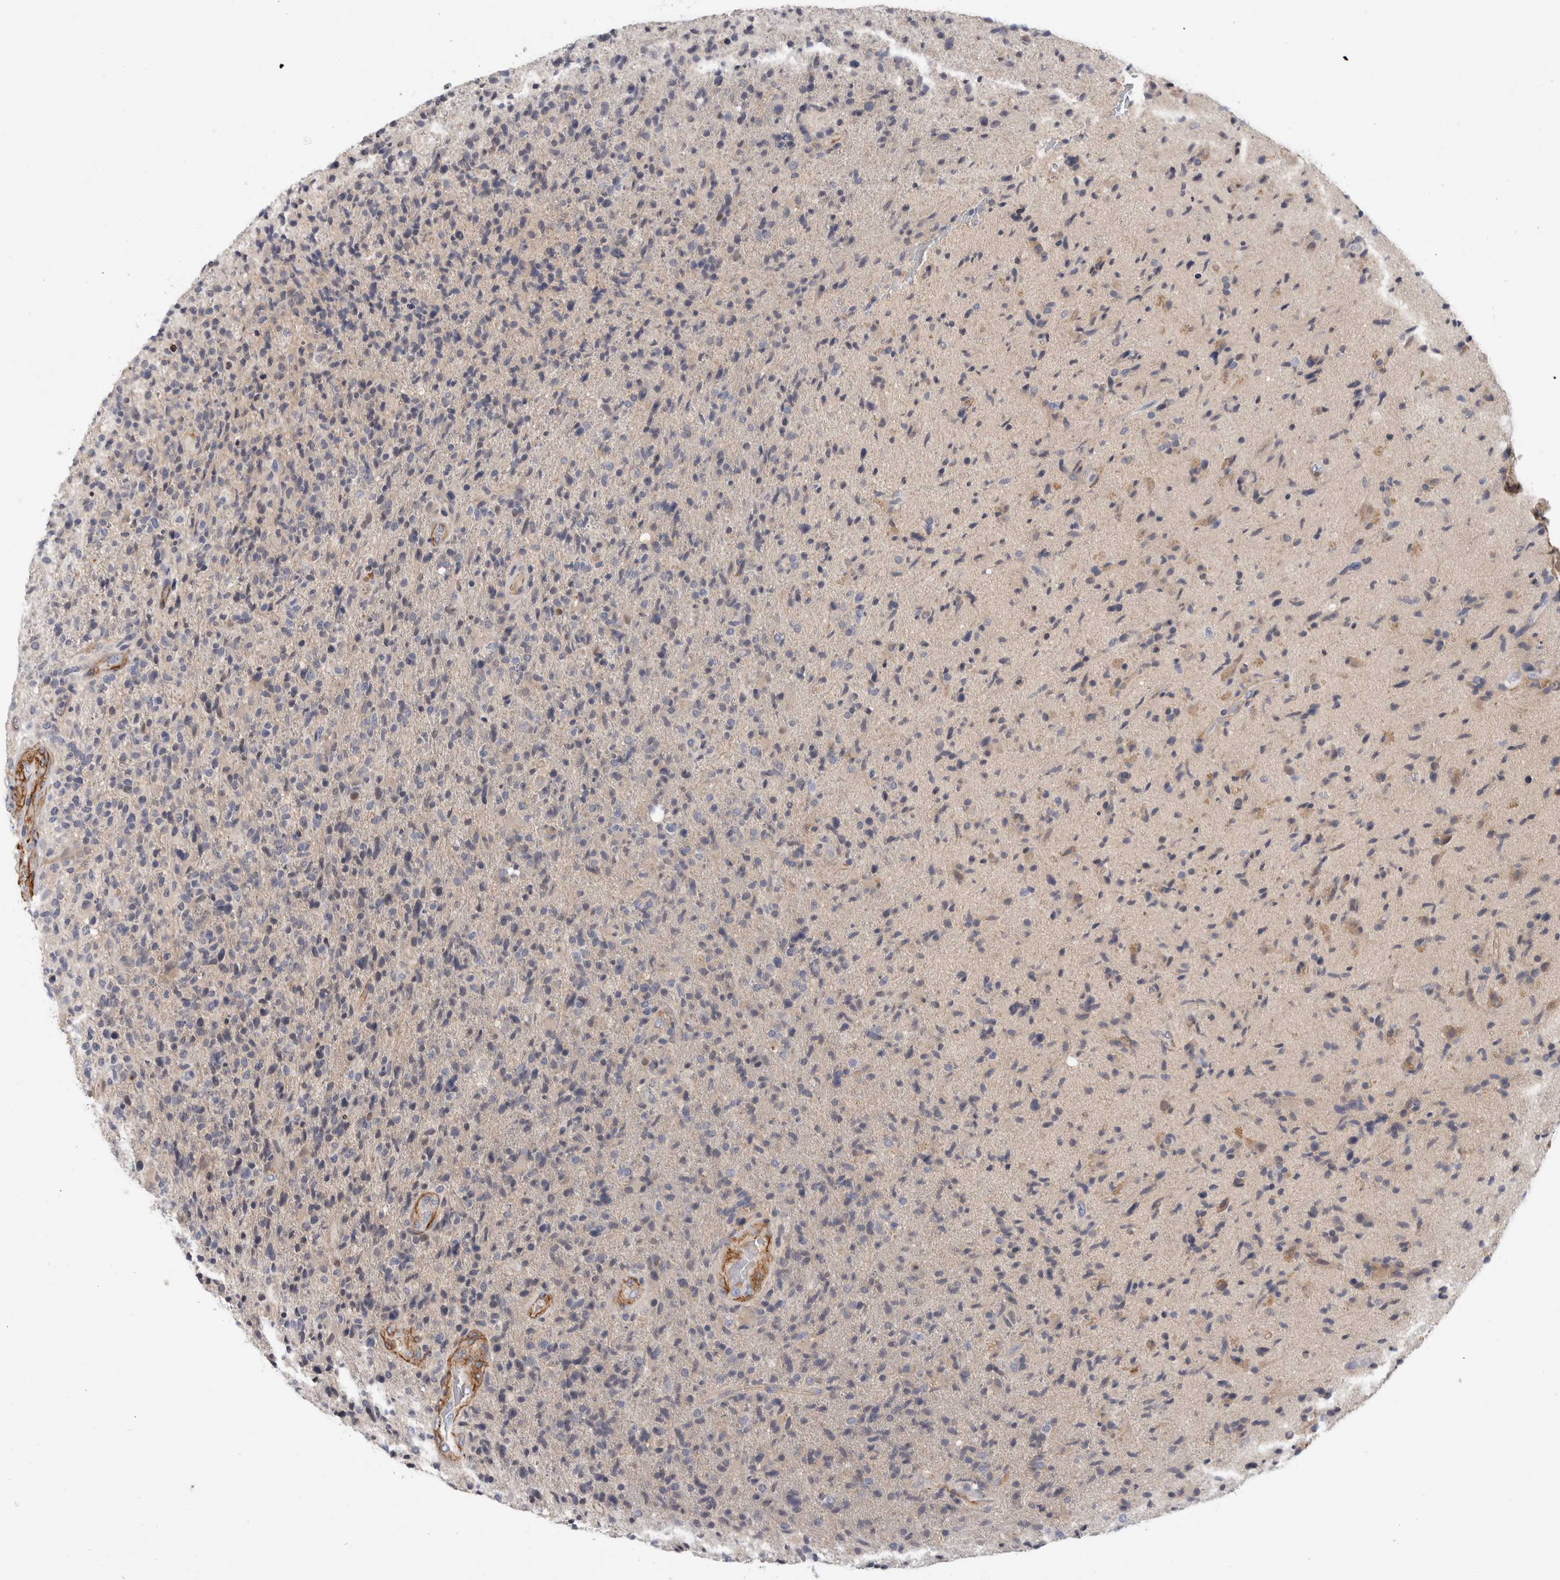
{"staining": {"intensity": "negative", "quantity": "none", "location": "none"}, "tissue": "glioma", "cell_type": "Tumor cells", "image_type": "cancer", "snomed": [{"axis": "morphology", "description": "Glioma, malignant, High grade"}, {"axis": "topography", "description": "Brain"}], "caption": "Image shows no protein positivity in tumor cells of glioma tissue.", "gene": "PGM1", "patient": {"sex": "male", "age": 72}}